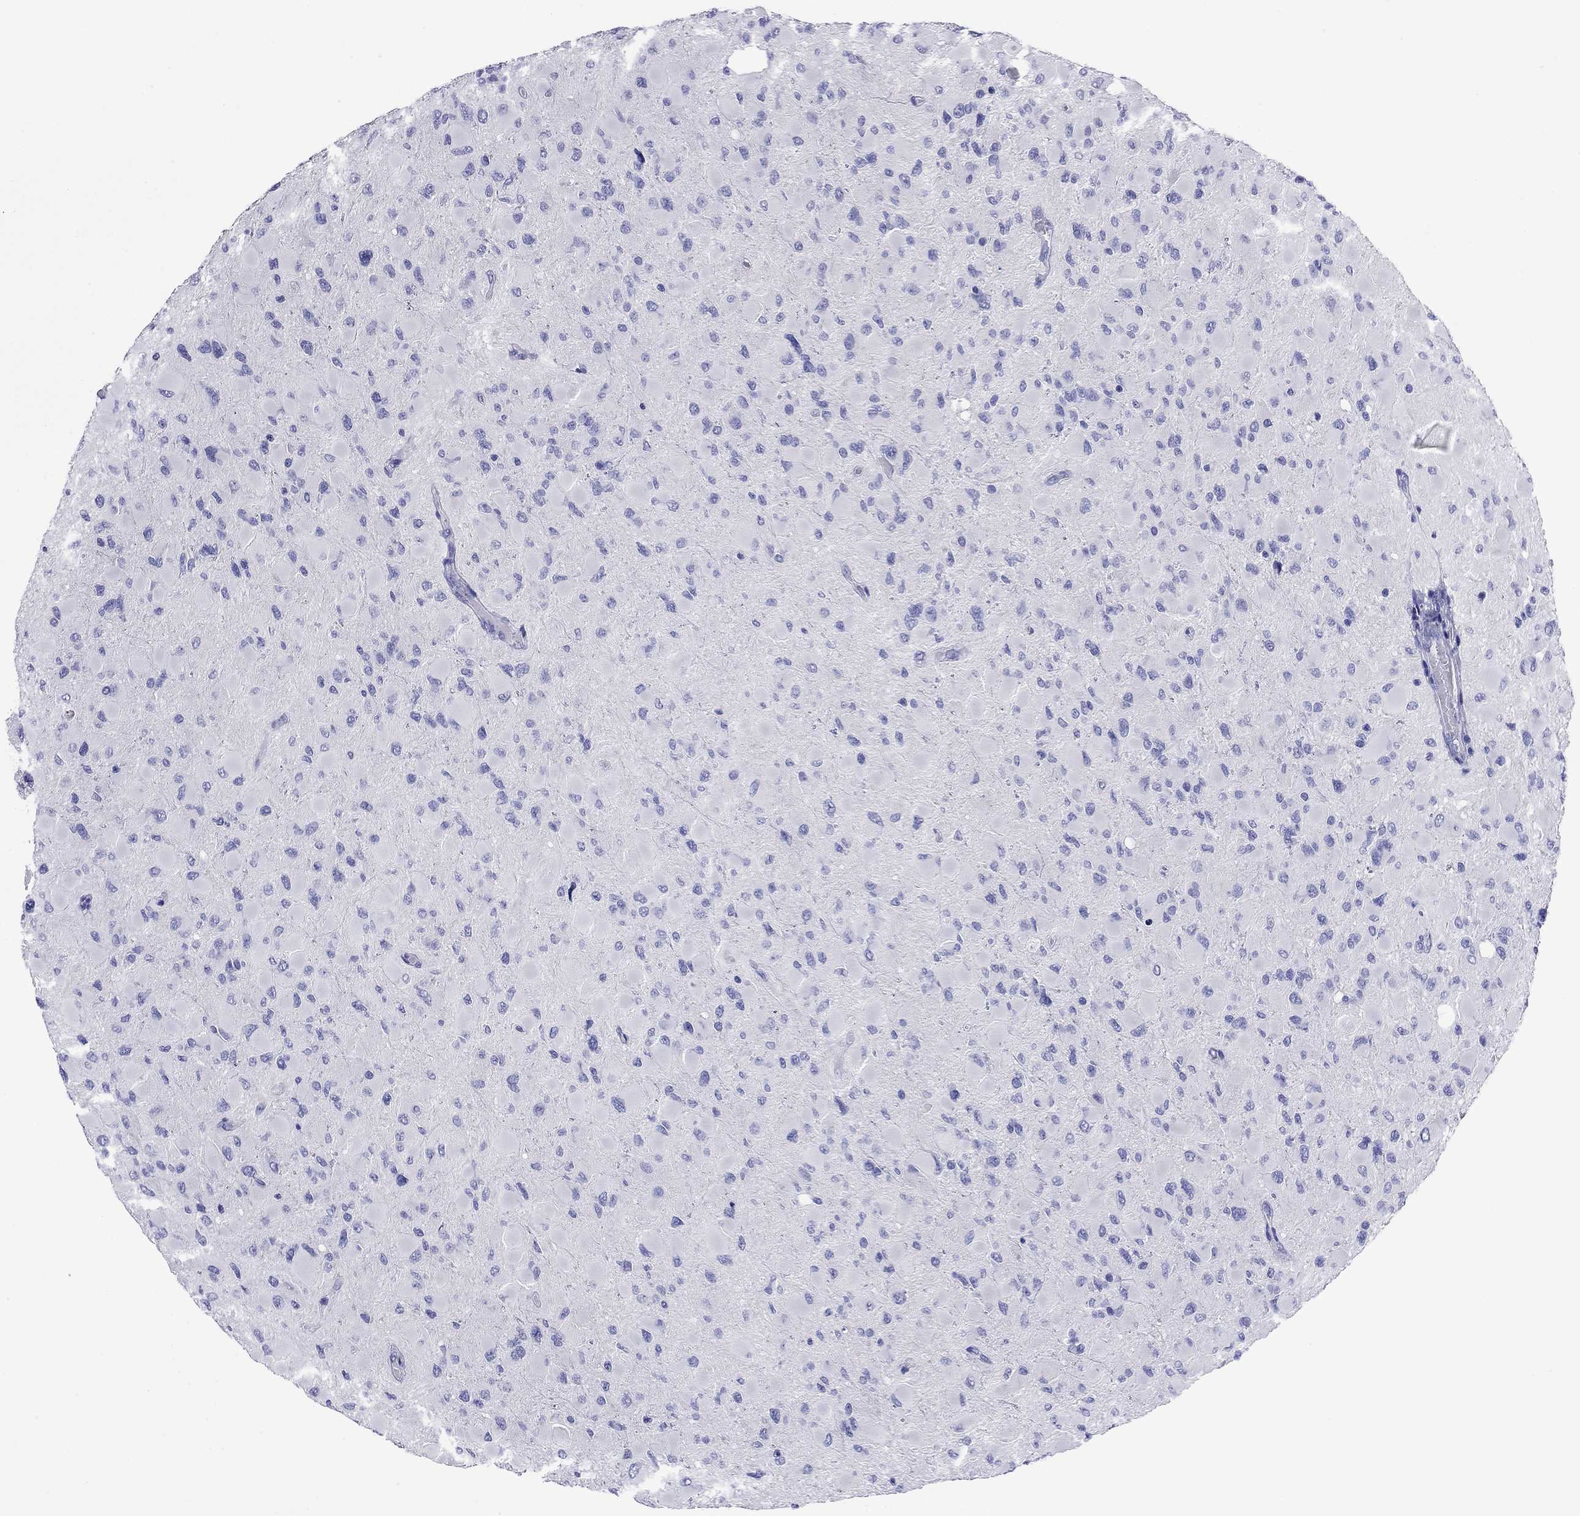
{"staining": {"intensity": "negative", "quantity": "none", "location": "none"}, "tissue": "glioma", "cell_type": "Tumor cells", "image_type": "cancer", "snomed": [{"axis": "morphology", "description": "Glioma, malignant, High grade"}, {"axis": "topography", "description": "Cerebral cortex"}], "caption": "Micrograph shows no significant protein expression in tumor cells of malignant glioma (high-grade).", "gene": "FIGLA", "patient": {"sex": "female", "age": 36}}